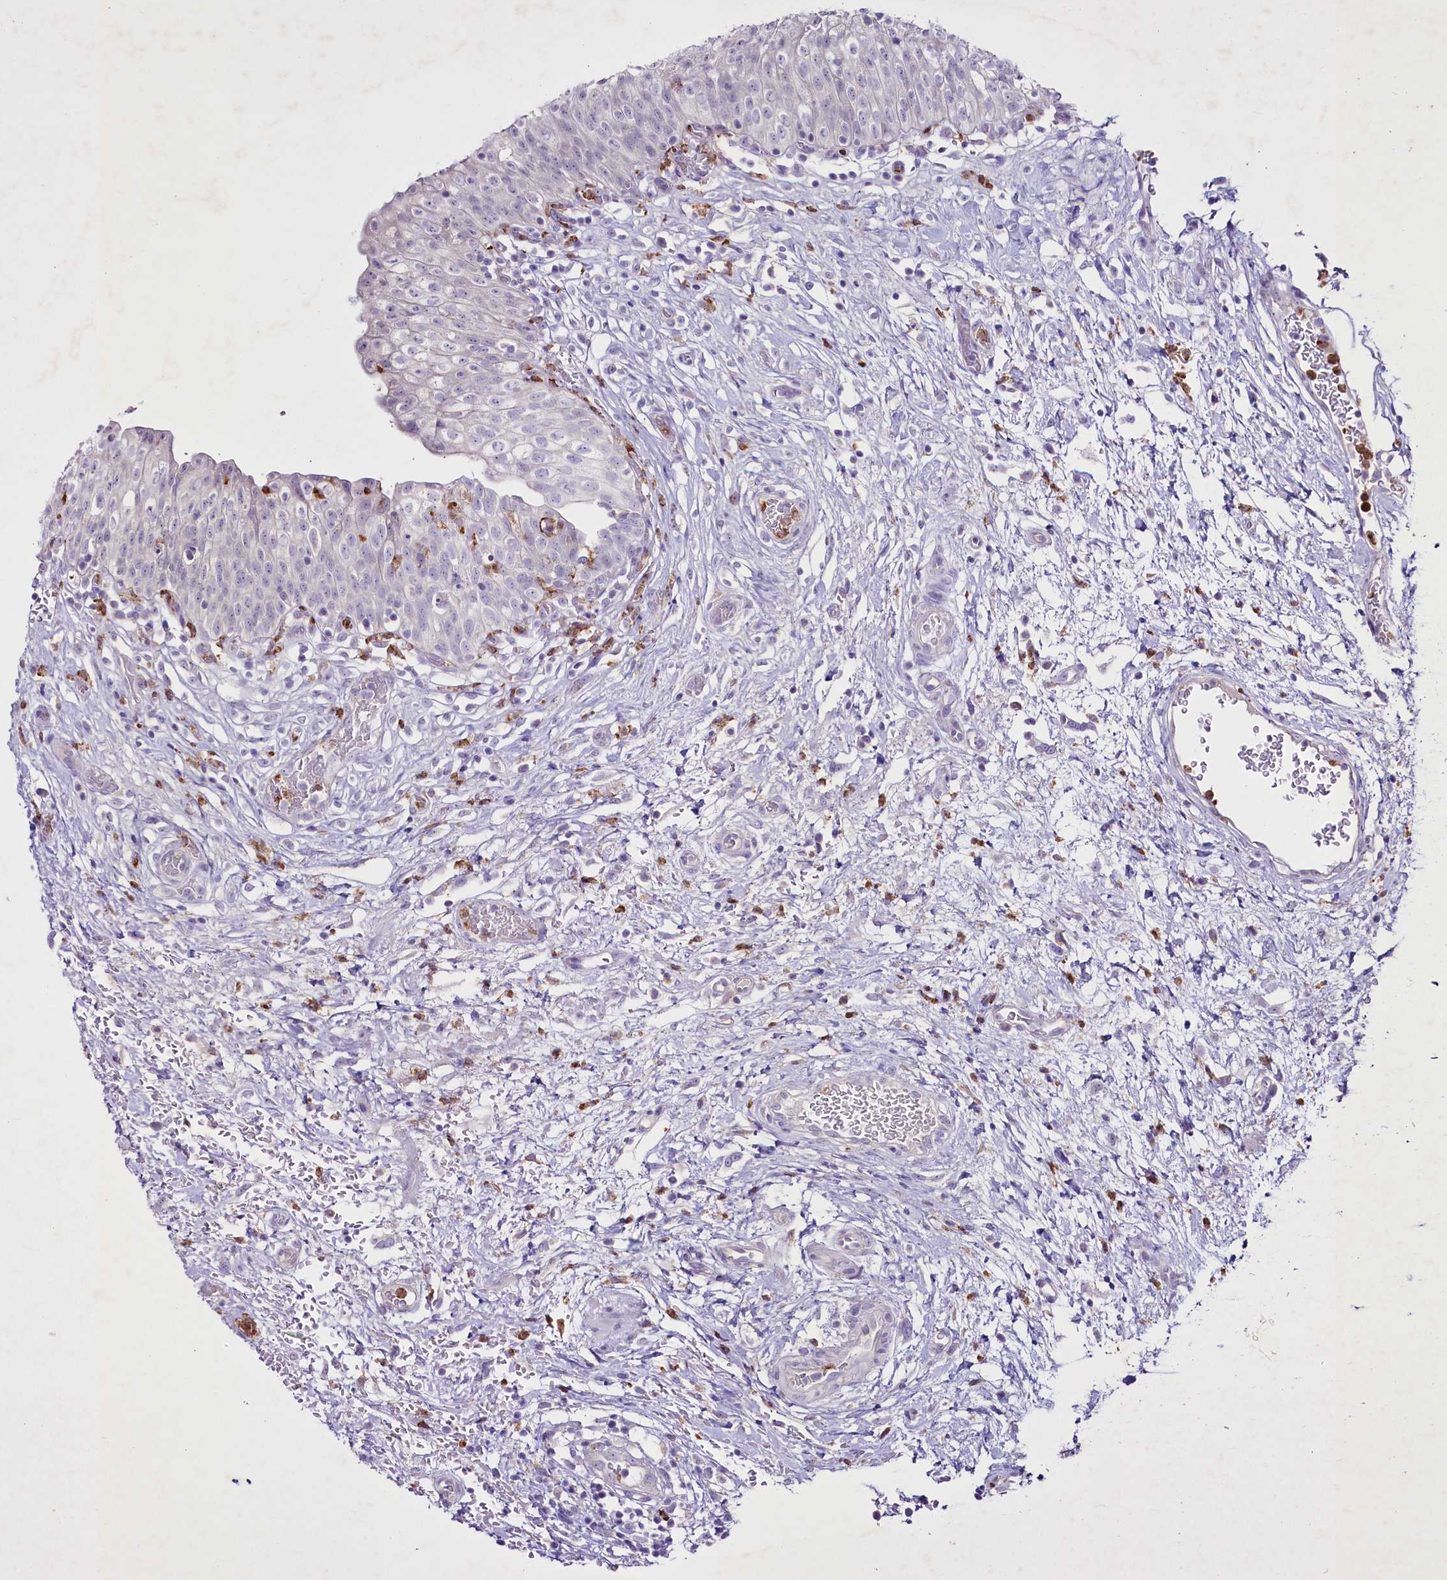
{"staining": {"intensity": "negative", "quantity": "none", "location": "none"}, "tissue": "urinary bladder", "cell_type": "Urothelial cells", "image_type": "normal", "snomed": [{"axis": "morphology", "description": "Normal tissue, NOS"}, {"axis": "topography", "description": "Urinary bladder"}], "caption": "Human urinary bladder stained for a protein using IHC displays no expression in urothelial cells.", "gene": "FAM209B", "patient": {"sex": "male", "age": 55}}